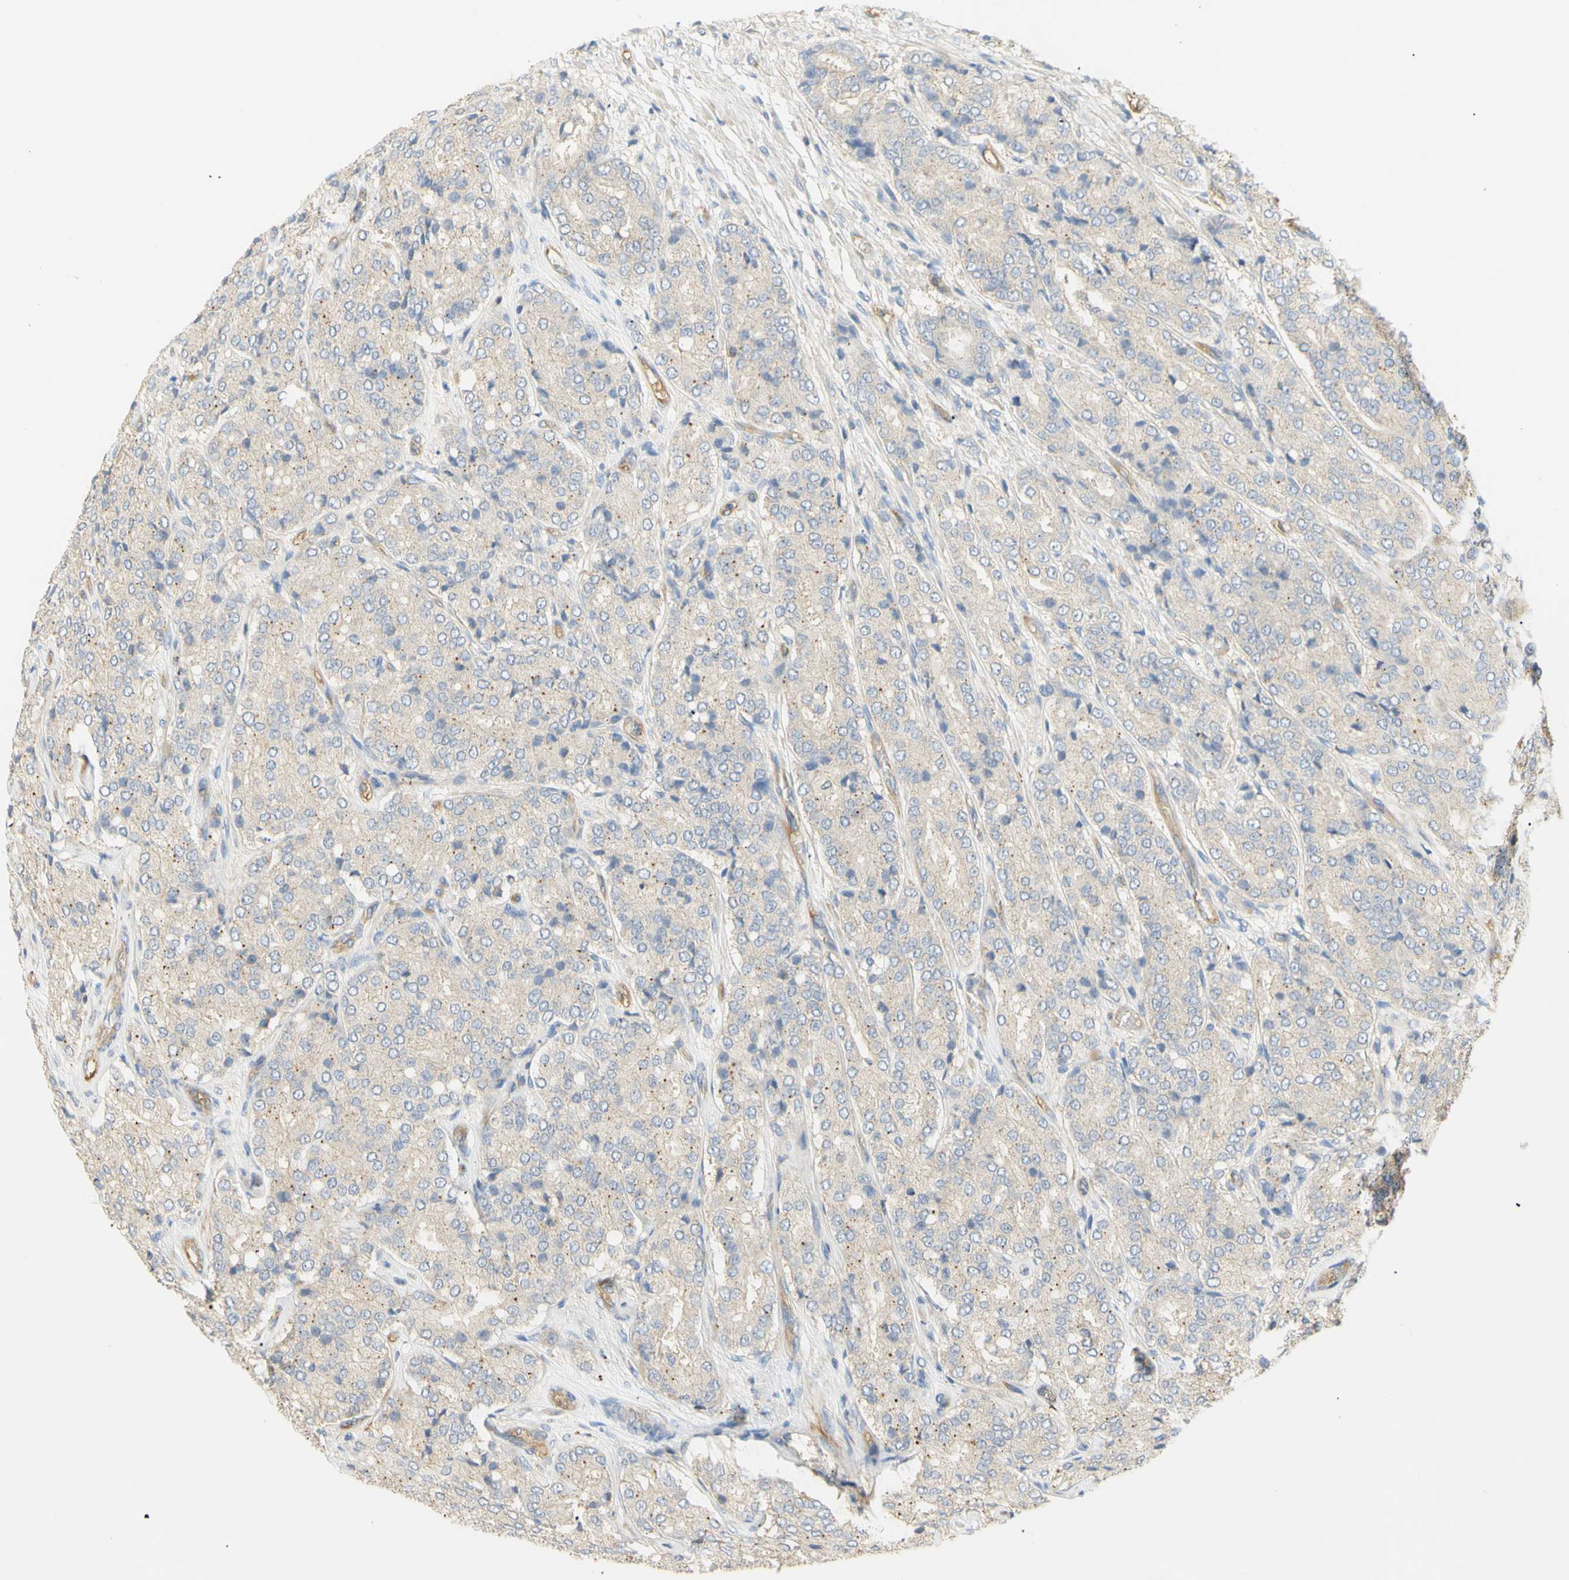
{"staining": {"intensity": "negative", "quantity": "none", "location": "none"}, "tissue": "prostate cancer", "cell_type": "Tumor cells", "image_type": "cancer", "snomed": [{"axis": "morphology", "description": "Adenocarcinoma, High grade"}, {"axis": "topography", "description": "Prostate"}], "caption": "High power microscopy image of an immunohistochemistry (IHC) histopathology image of prostate high-grade adenocarcinoma, revealing no significant expression in tumor cells. (DAB immunohistochemistry (IHC) visualized using brightfield microscopy, high magnification).", "gene": "KCNE4", "patient": {"sex": "male", "age": 65}}